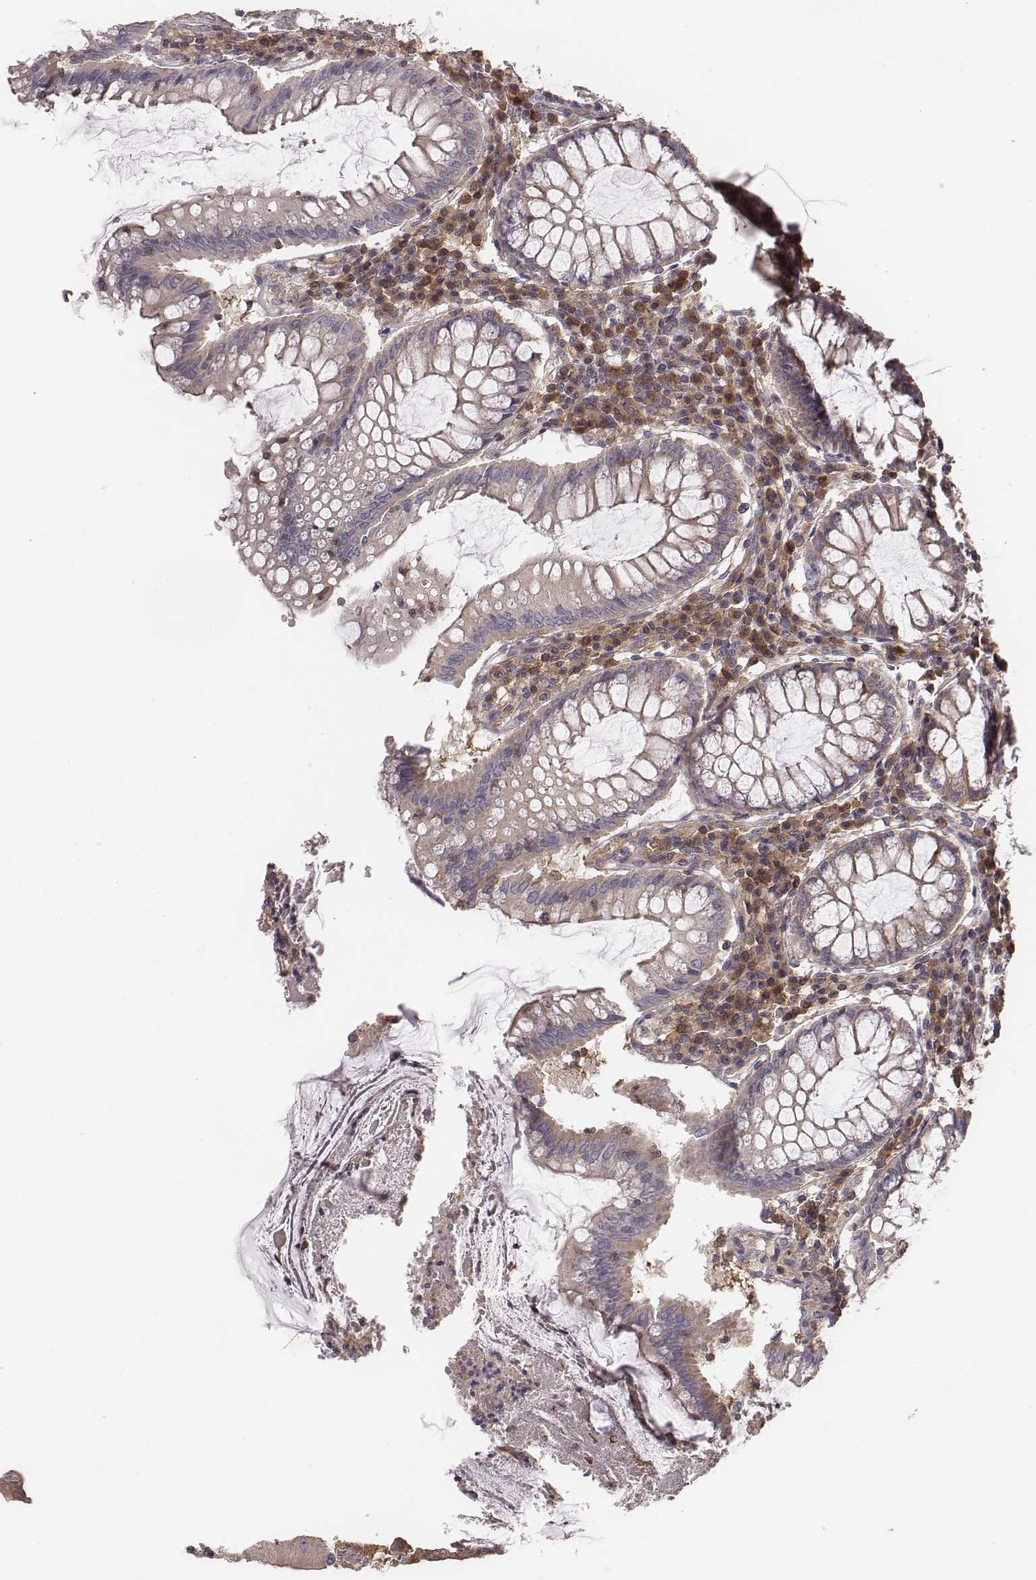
{"staining": {"intensity": "weak", "quantity": "<25%", "location": "cytoplasmic/membranous"}, "tissue": "colorectal cancer", "cell_type": "Tumor cells", "image_type": "cancer", "snomed": [{"axis": "morphology", "description": "Adenocarcinoma, NOS"}, {"axis": "topography", "description": "Colon"}], "caption": "Adenocarcinoma (colorectal) stained for a protein using immunohistochemistry (IHC) reveals no staining tumor cells.", "gene": "CAD", "patient": {"sex": "female", "age": 70}}